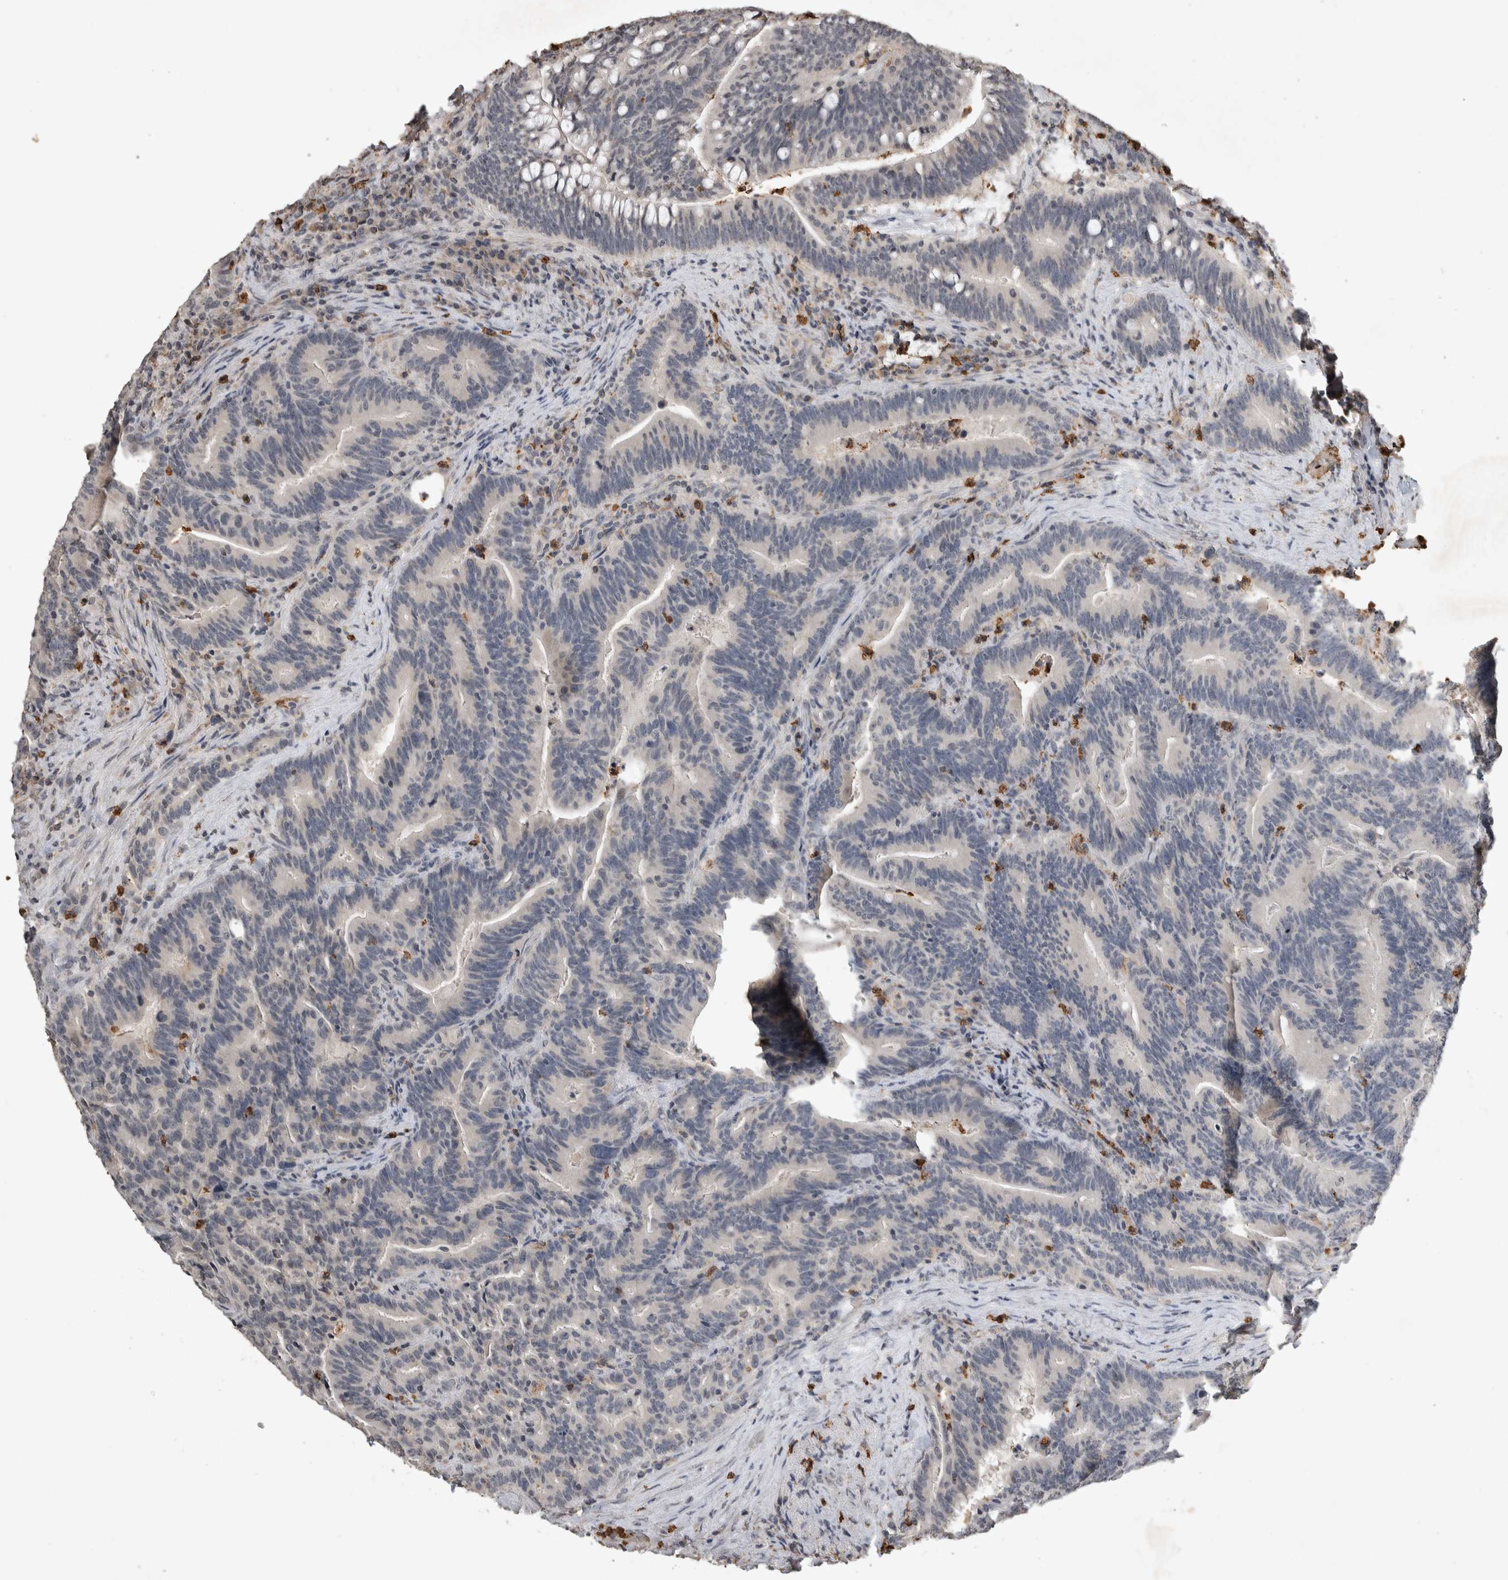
{"staining": {"intensity": "negative", "quantity": "none", "location": "none"}, "tissue": "colorectal cancer", "cell_type": "Tumor cells", "image_type": "cancer", "snomed": [{"axis": "morphology", "description": "Adenocarcinoma, NOS"}, {"axis": "topography", "description": "Colon"}], "caption": "Tumor cells show no significant protein staining in adenocarcinoma (colorectal).", "gene": "HRK", "patient": {"sex": "female", "age": 66}}